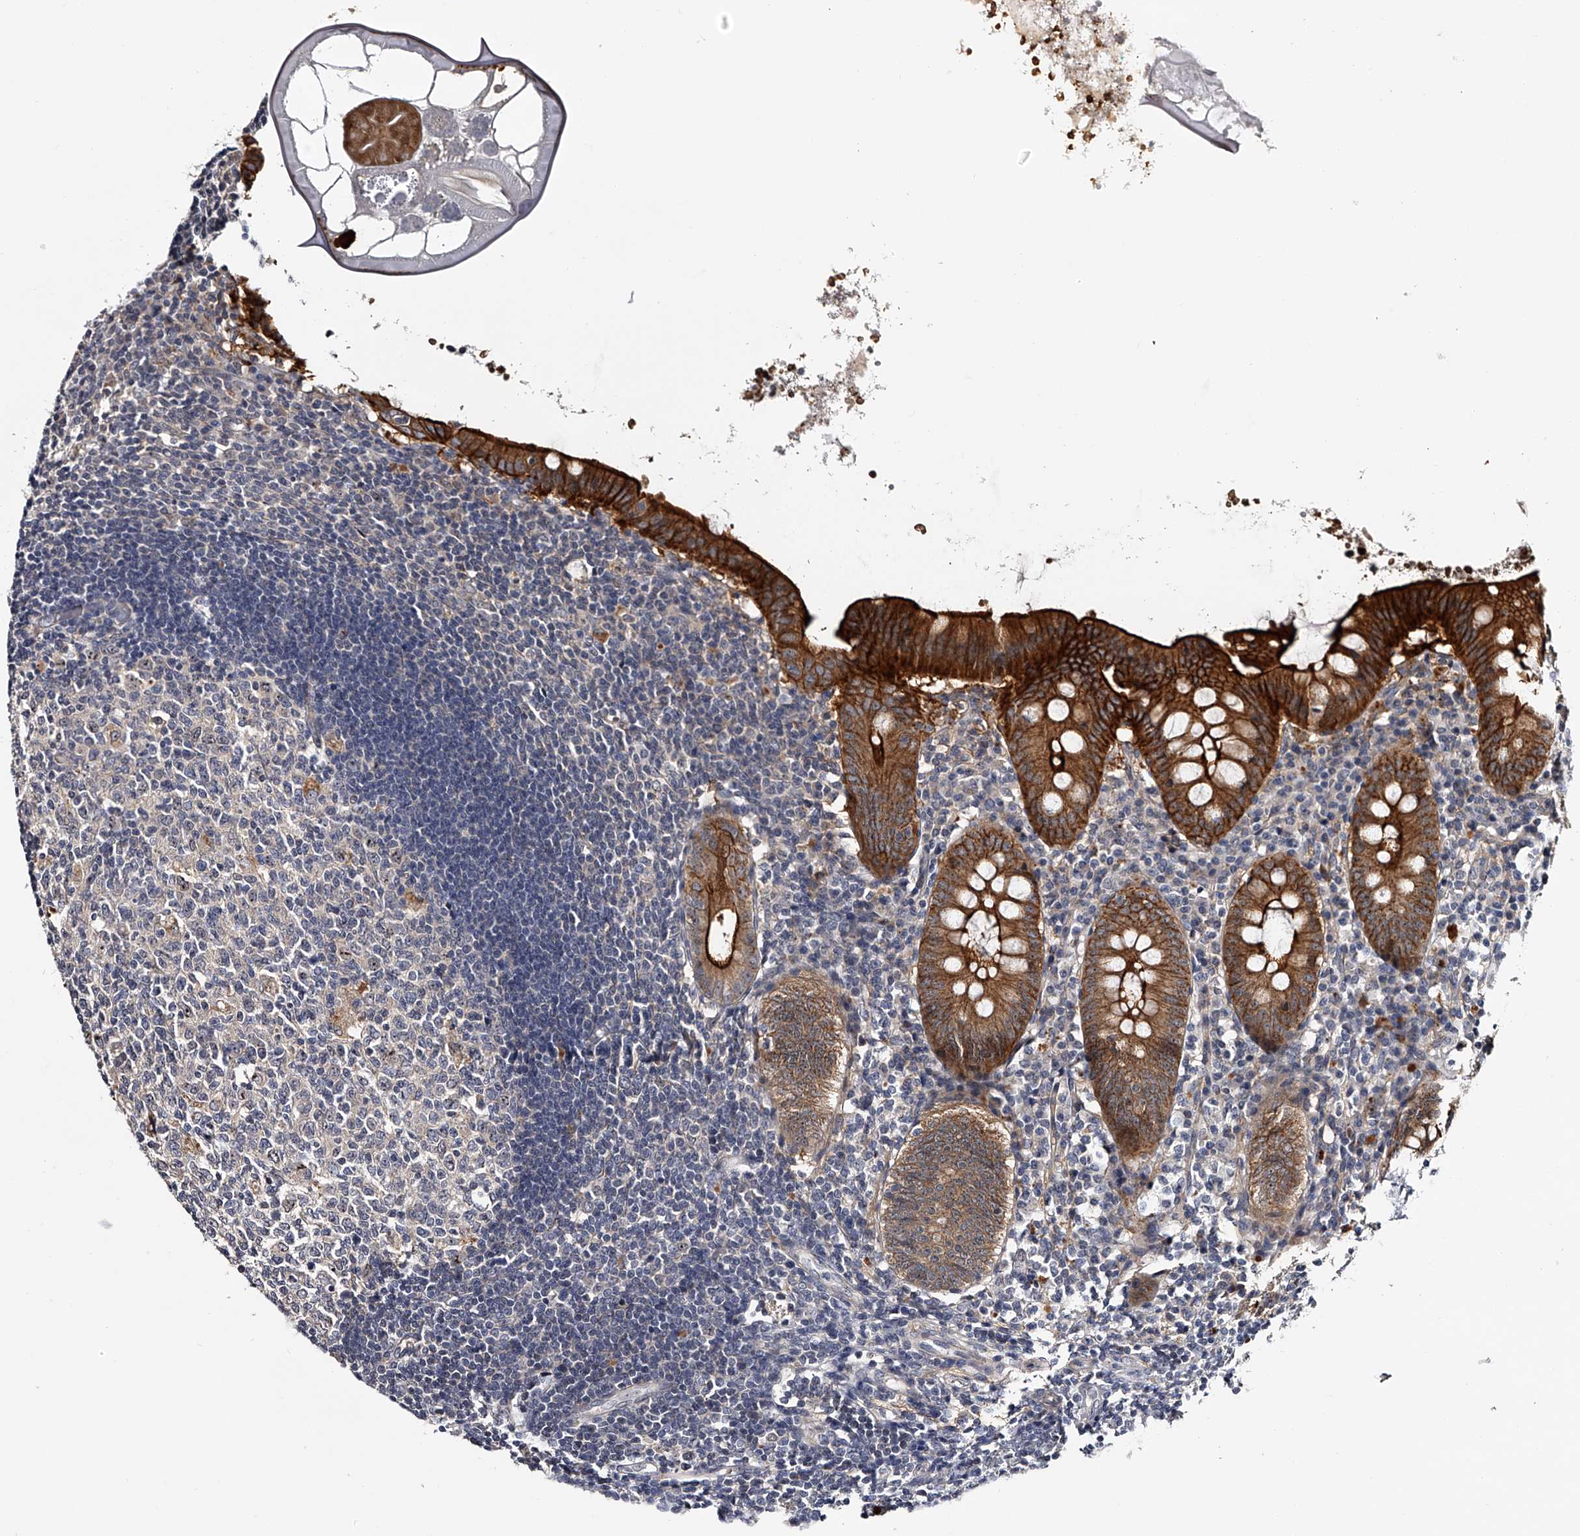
{"staining": {"intensity": "strong", "quantity": ">75%", "location": "cytoplasmic/membranous"}, "tissue": "appendix", "cell_type": "Glandular cells", "image_type": "normal", "snomed": [{"axis": "morphology", "description": "Normal tissue, NOS"}, {"axis": "topography", "description": "Appendix"}], "caption": "IHC photomicrograph of unremarkable appendix stained for a protein (brown), which displays high levels of strong cytoplasmic/membranous positivity in approximately >75% of glandular cells.", "gene": "MDN1", "patient": {"sex": "female", "age": 54}}